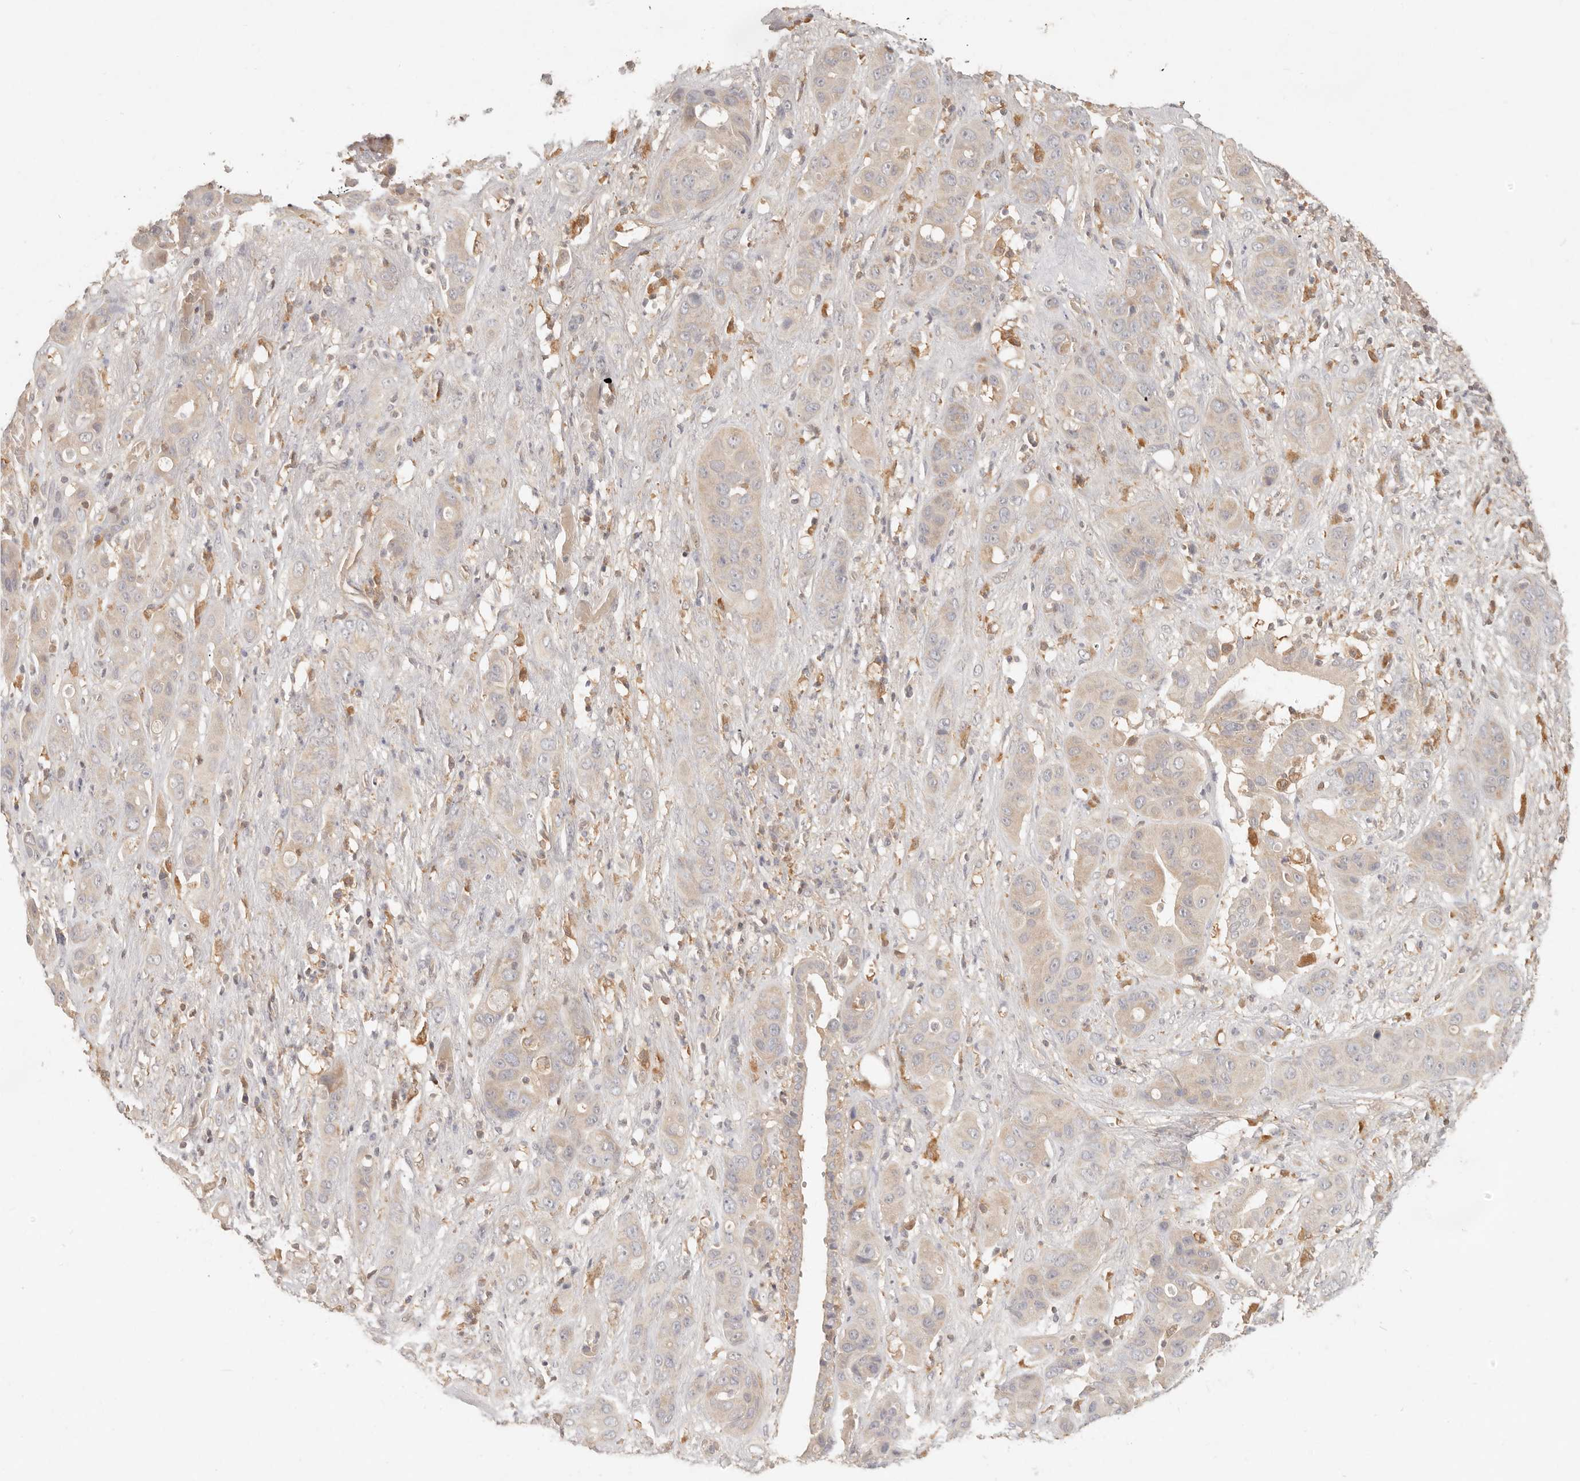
{"staining": {"intensity": "weak", "quantity": "<25%", "location": "cytoplasmic/membranous"}, "tissue": "liver cancer", "cell_type": "Tumor cells", "image_type": "cancer", "snomed": [{"axis": "morphology", "description": "Cholangiocarcinoma"}, {"axis": "topography", "description": "Liver"}], "caption": "Tumor cells show no significant protein positivity in liver cancer (cholangiocarcinoma).", "gene": "NECAP2", "patient": {"sex": "female", "age": 52}}